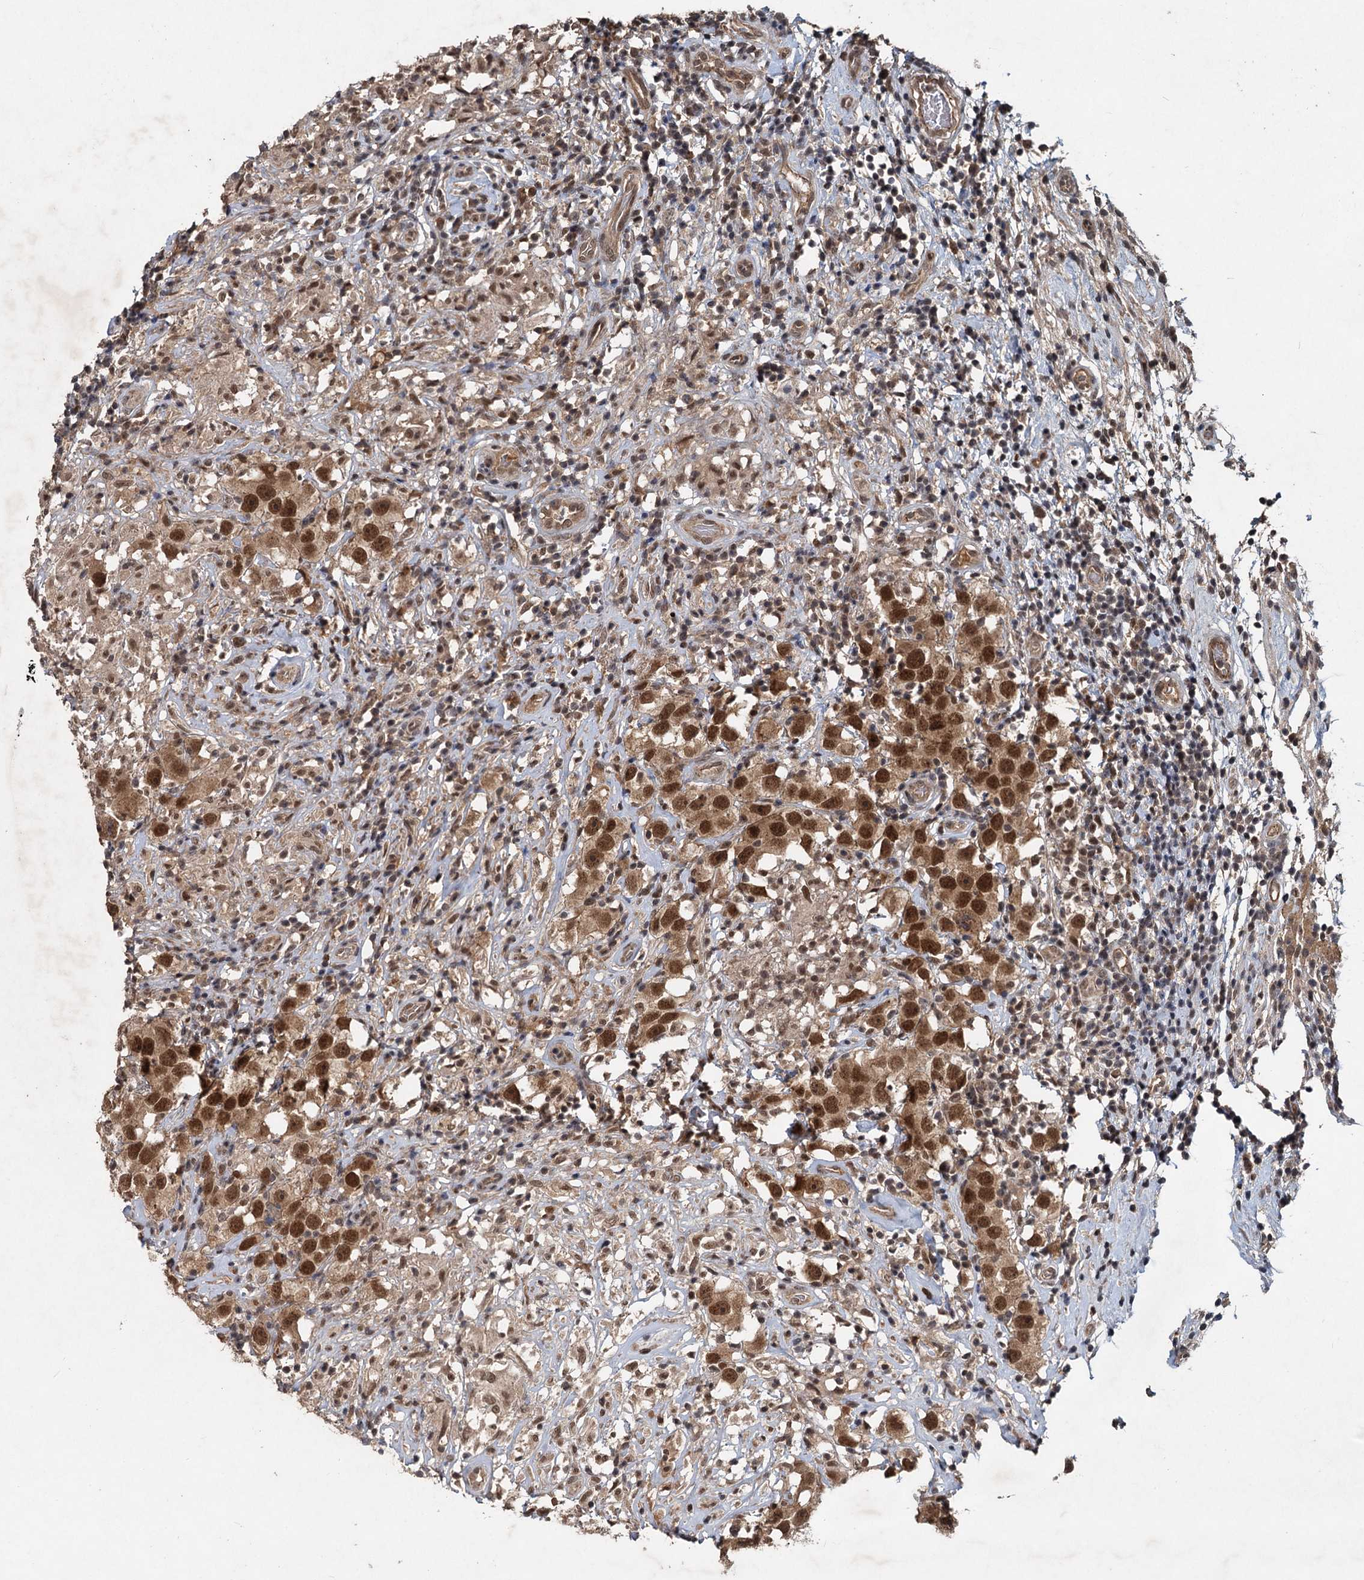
{"staining": {"intensity": "strong", "quantity": ">75%", "location": "nuclear"}, "tissue": "testis cancer", "cell_type": "Tumor cells", "image_type": "cancer", "snomed": [{"axis": "morphology", "description": "Seminoma, NOS"}, {"axis": "topography", "description": "Testis"}], "caption": "DAB (3,3'-diaminobenzidine) immunohistochemical staining of human testis cancer (seminoma) demonstrates strong nuclear protein expression in about >75% of tumor cells.", "gene": "RITA1", "patient": {"sex": "male", "age": 49}}